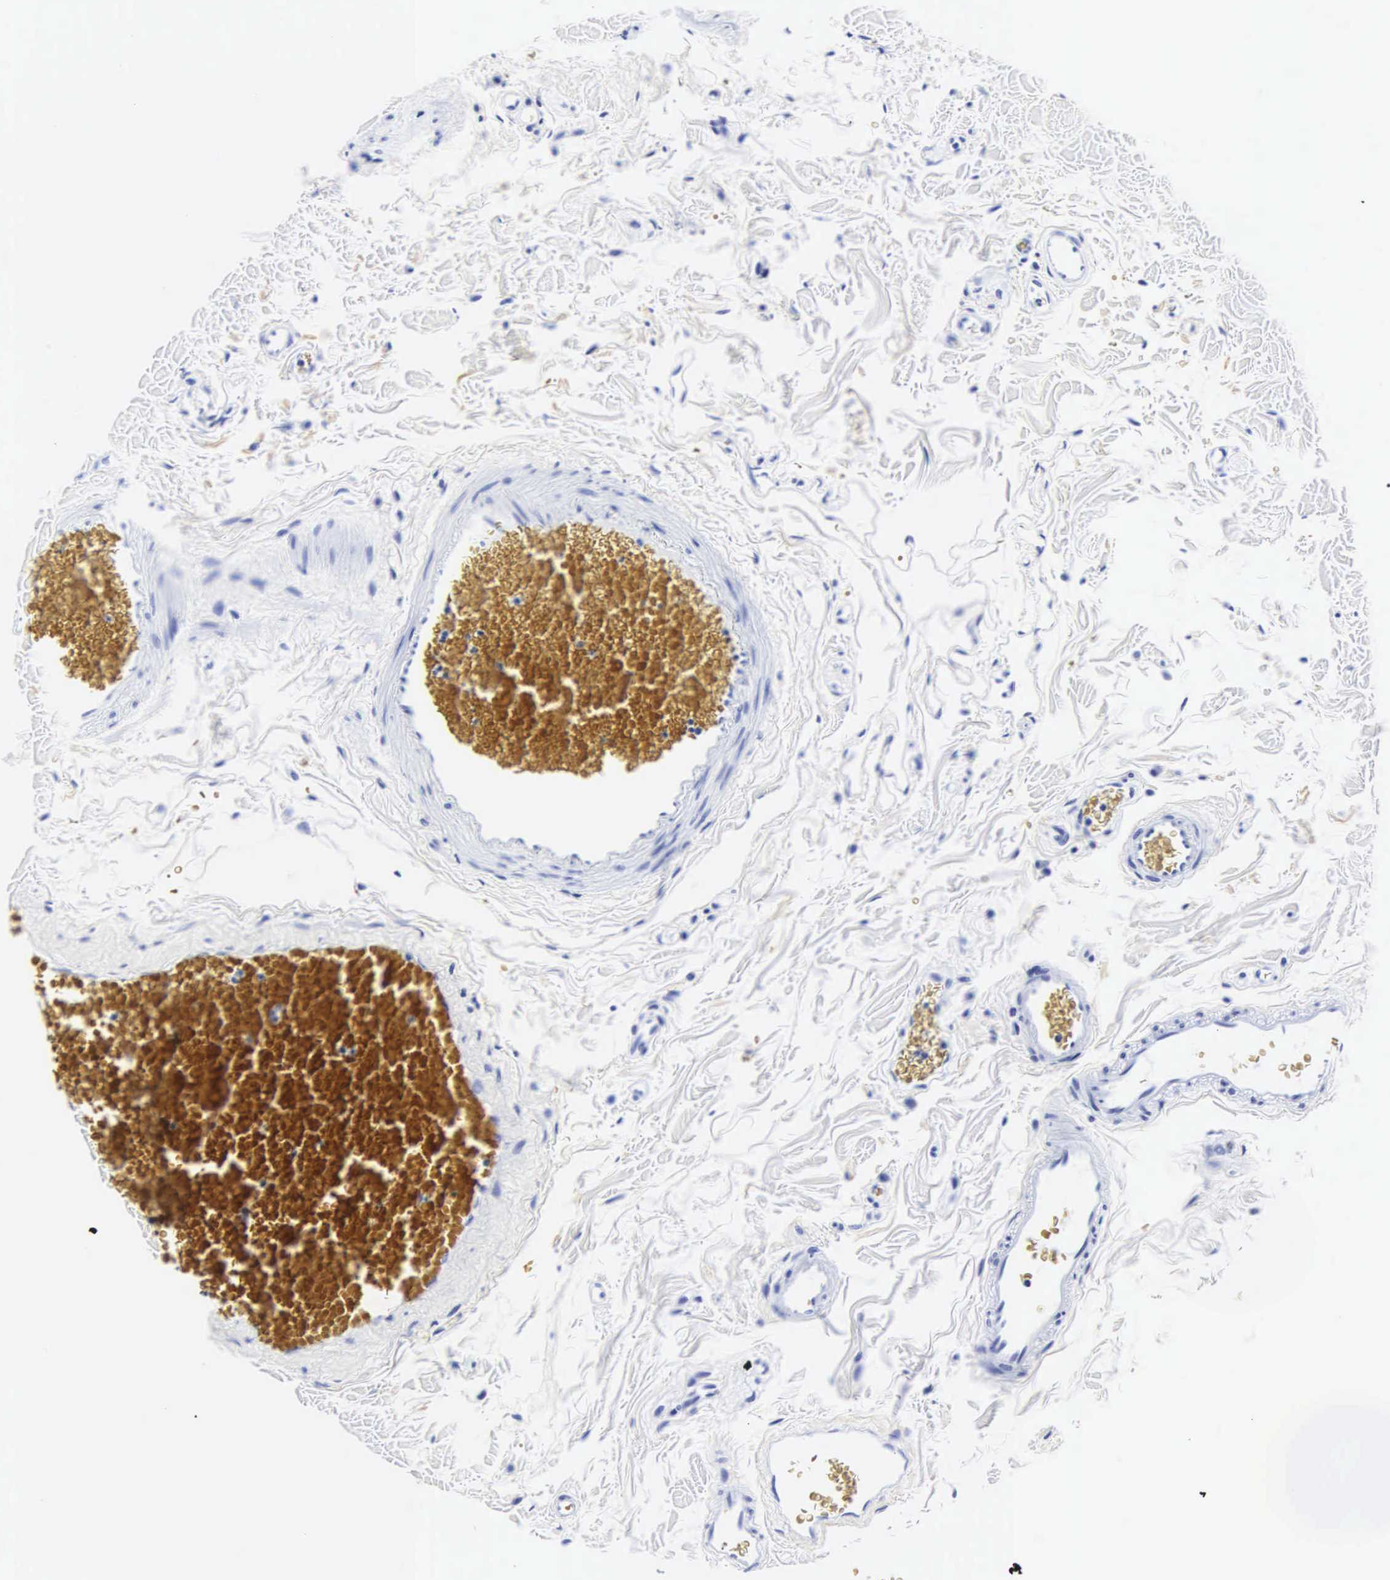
{"staining": {"intensity": "negative", "quantity": "none", "location": "none"}, "tissue": "duodenum", "cell_type": "Glandular cells", "image_type": "normal", "snomed": [{"axis": "morphology", "description": "Normal tissue, NOS"}, {"axis": "topography", "description": "Duodenum"}], "caption": "Immunohistochemistry (IHC) of unremarkable human duodenum exhibits no positivity in glandular cells.", "gene": "CGB3", "patient": {"sex": "male", "age": 70}}